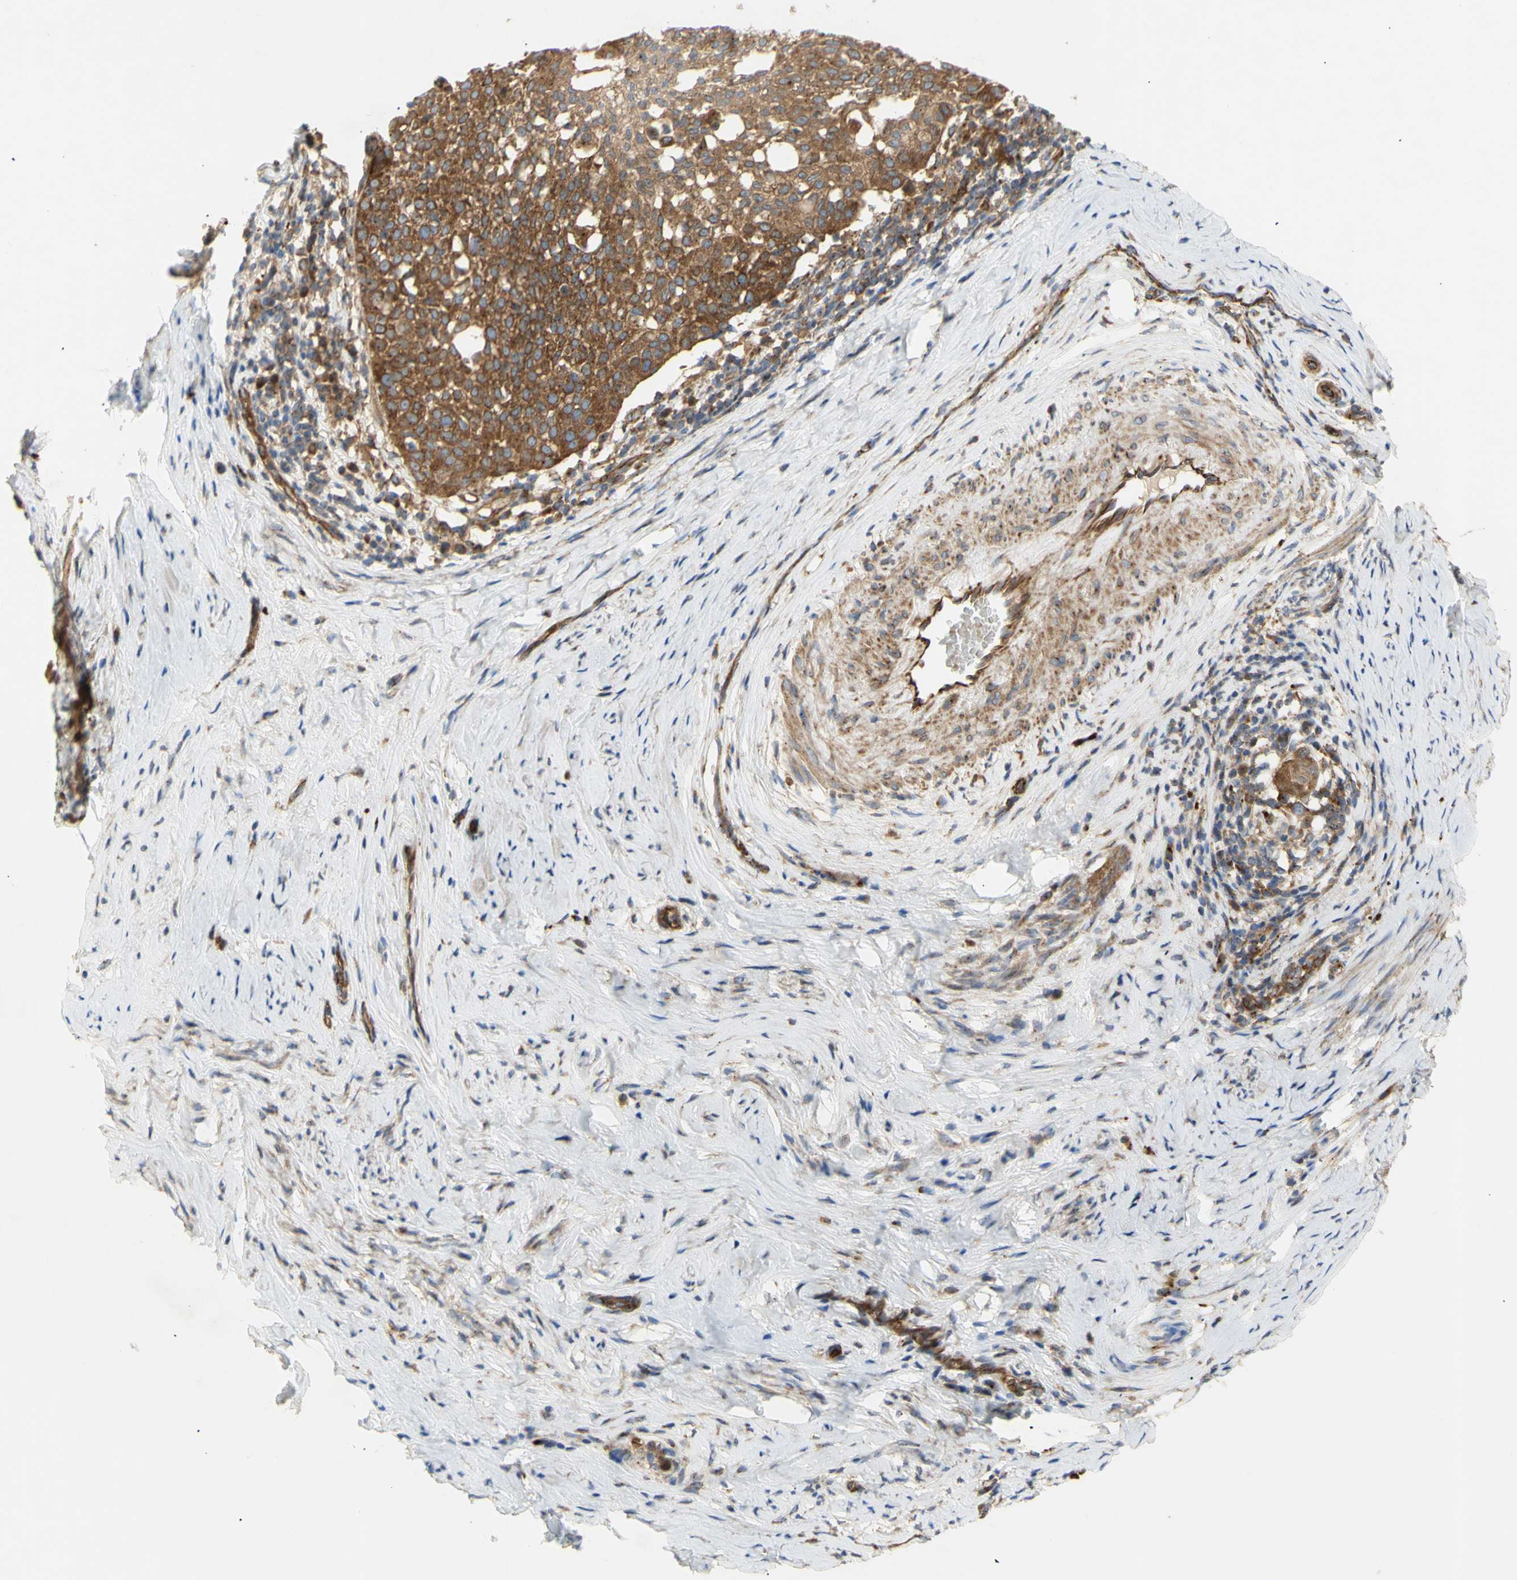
{"staining": {"intensity": "strong", "quantity": ">75%", "location": "cytoplasmic/membranous"}, "tissue": "cervical cancer", "cell_type": "Tumor cells", "image_type": "cancer", "snomed": [{"axis": "morphology", "description": "Squamous cell carcinoma, NOS"}, {"axis": "topography", "description": "Cervix"}], "caption": "There is high levels of strong cytoplasmic/membranous expression in tumor cells of squamous cell carcinoma (cervical), as demonstrated by immunohistochemical staining (brown color).", "gene": "TUBG2", "patient": {"sex": "female", "age": 51}}